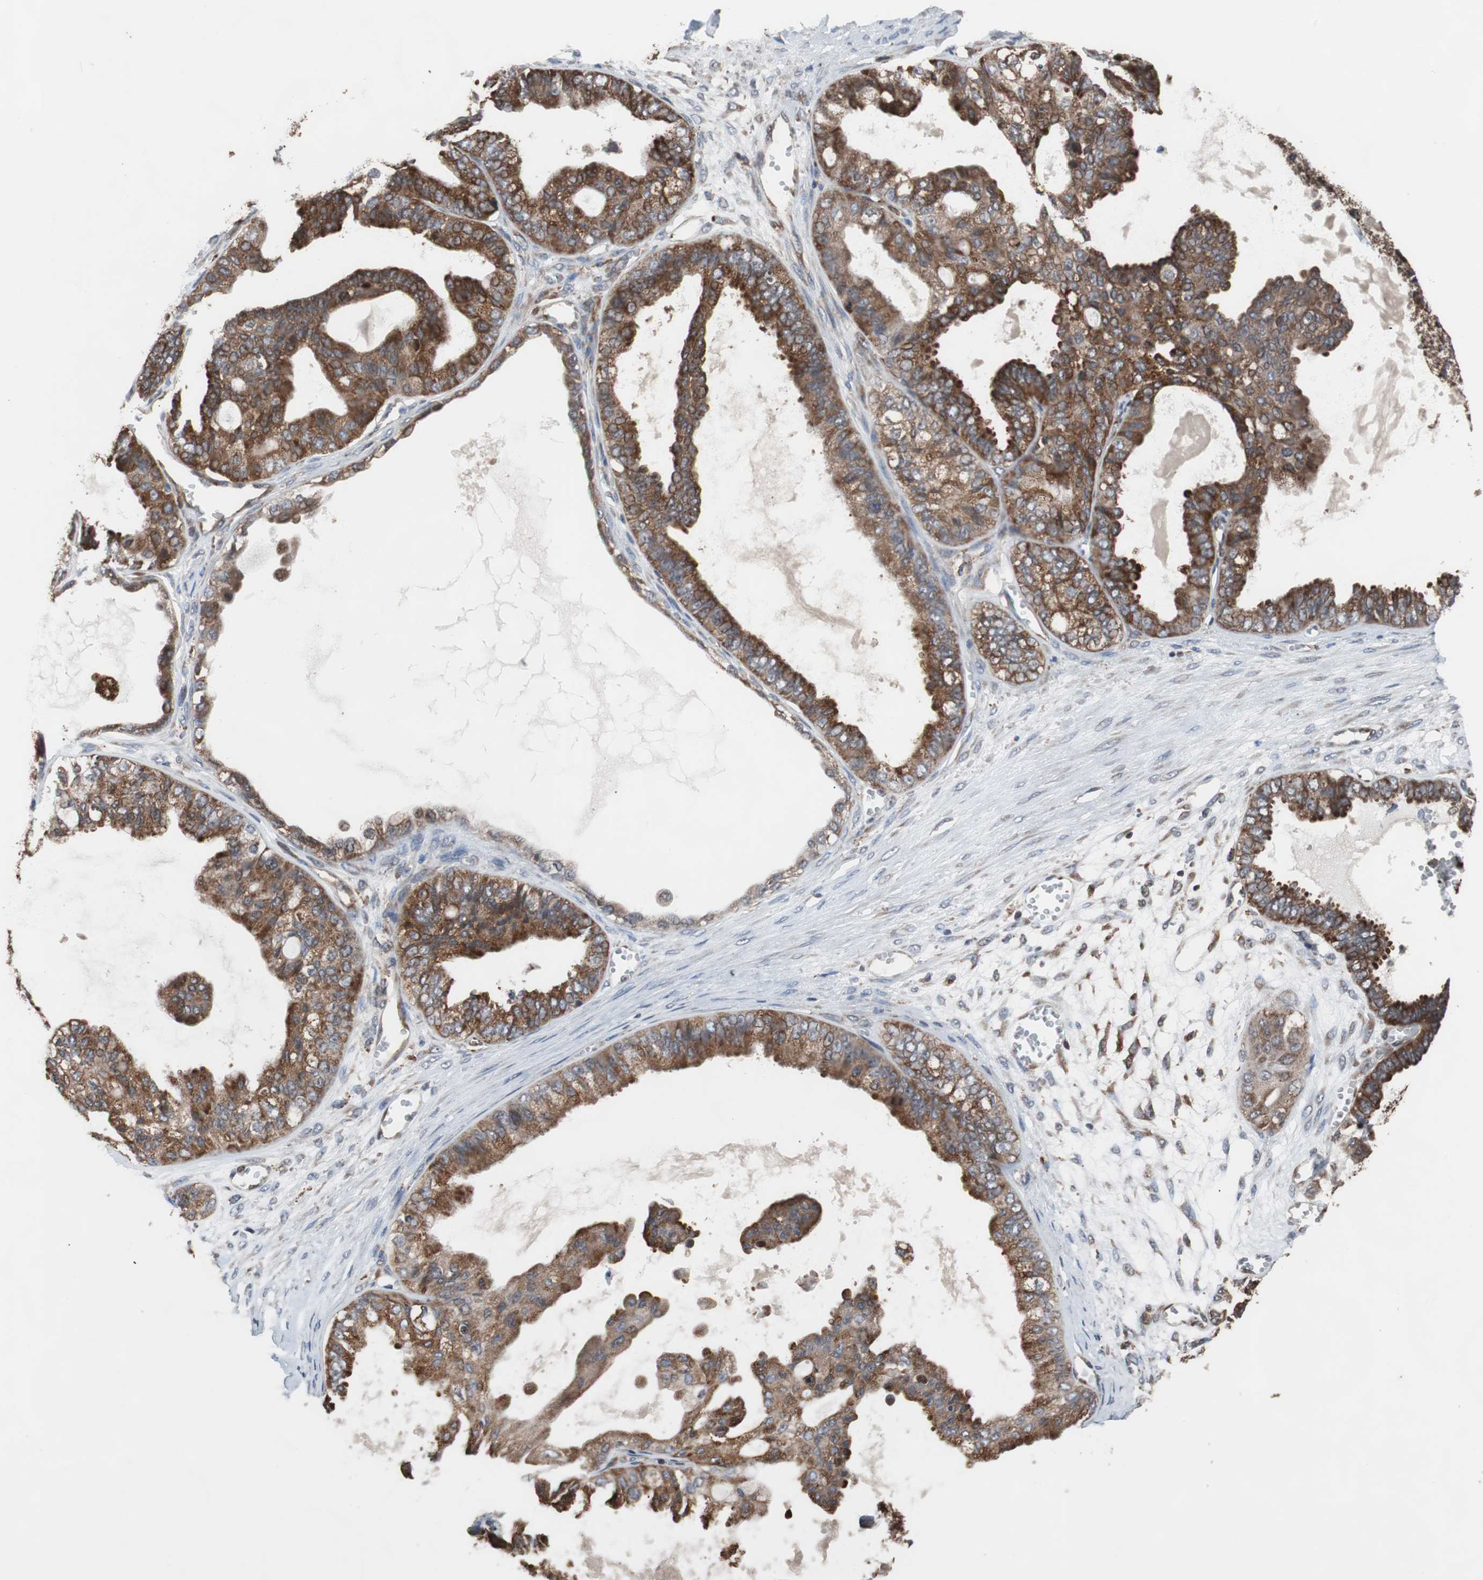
{"staining": {"intensity": "strong", "quantity": ">75%", "location": "cytoplasmic/membranous"}, "tissue": "ovarian cancer", "cell_type": "Tumor cells", "image_type": "cancer", "snomed": [{"axis": "morphology", "description": "Carcinoma, NOS"}, {"axis": "morphology", "description": "Carcinoma, endometroid"}, {"axis": "topography", "description": "Ovary"}], "caption": "Protein expression analysis of ovarian cancer demonstrates strong cytoplasmic/membranous expression in about >75% of tumor cells. The staining was performed using DAB (3,3'-diaminobenzidine), with brown indicating positive protein expression. Nuclei are stained blue with hematoxylin.", "gene": "USP10", "patient": {"sex": "female", "age": 50}}